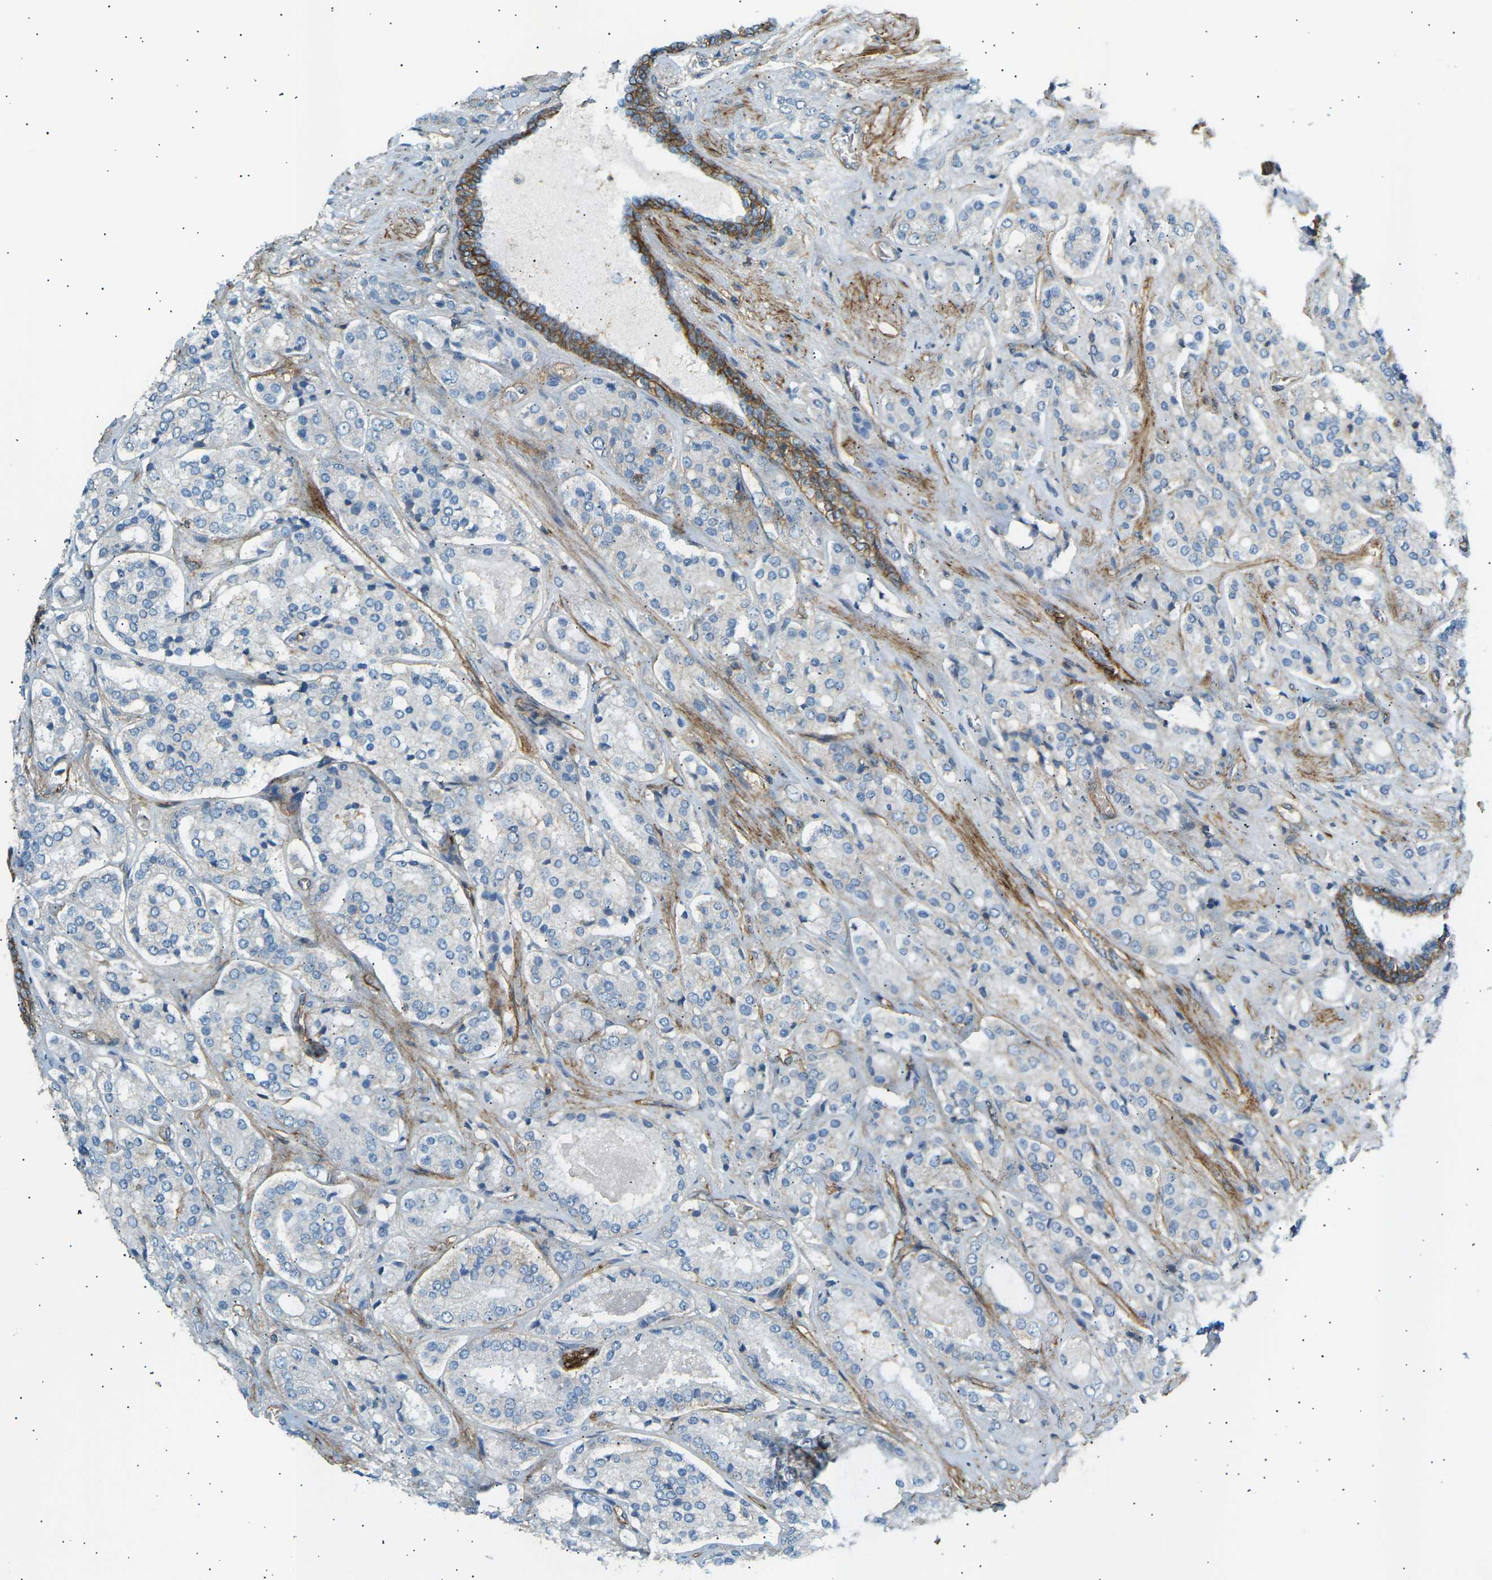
{"staining": {"intensity": "negative", "quantity": "none", "location": "none"}, "tissue": "prostate cancer", "cell_type": "Tumor cells", "image_type": "cancer", "snomed": [{"axis": "morphology", "description": "Adenocarcinoma, High grade"}, {"axis": "topography", "description": "Prostate"}], "caption": "A histopathology image of human high-grade adenocarcinoma (prostate) is negative for staining in tumor cells. (DAB IHC, high magnification).", "gene": "ATP2B4", "patient": {"sex": "male", "age": 65}}